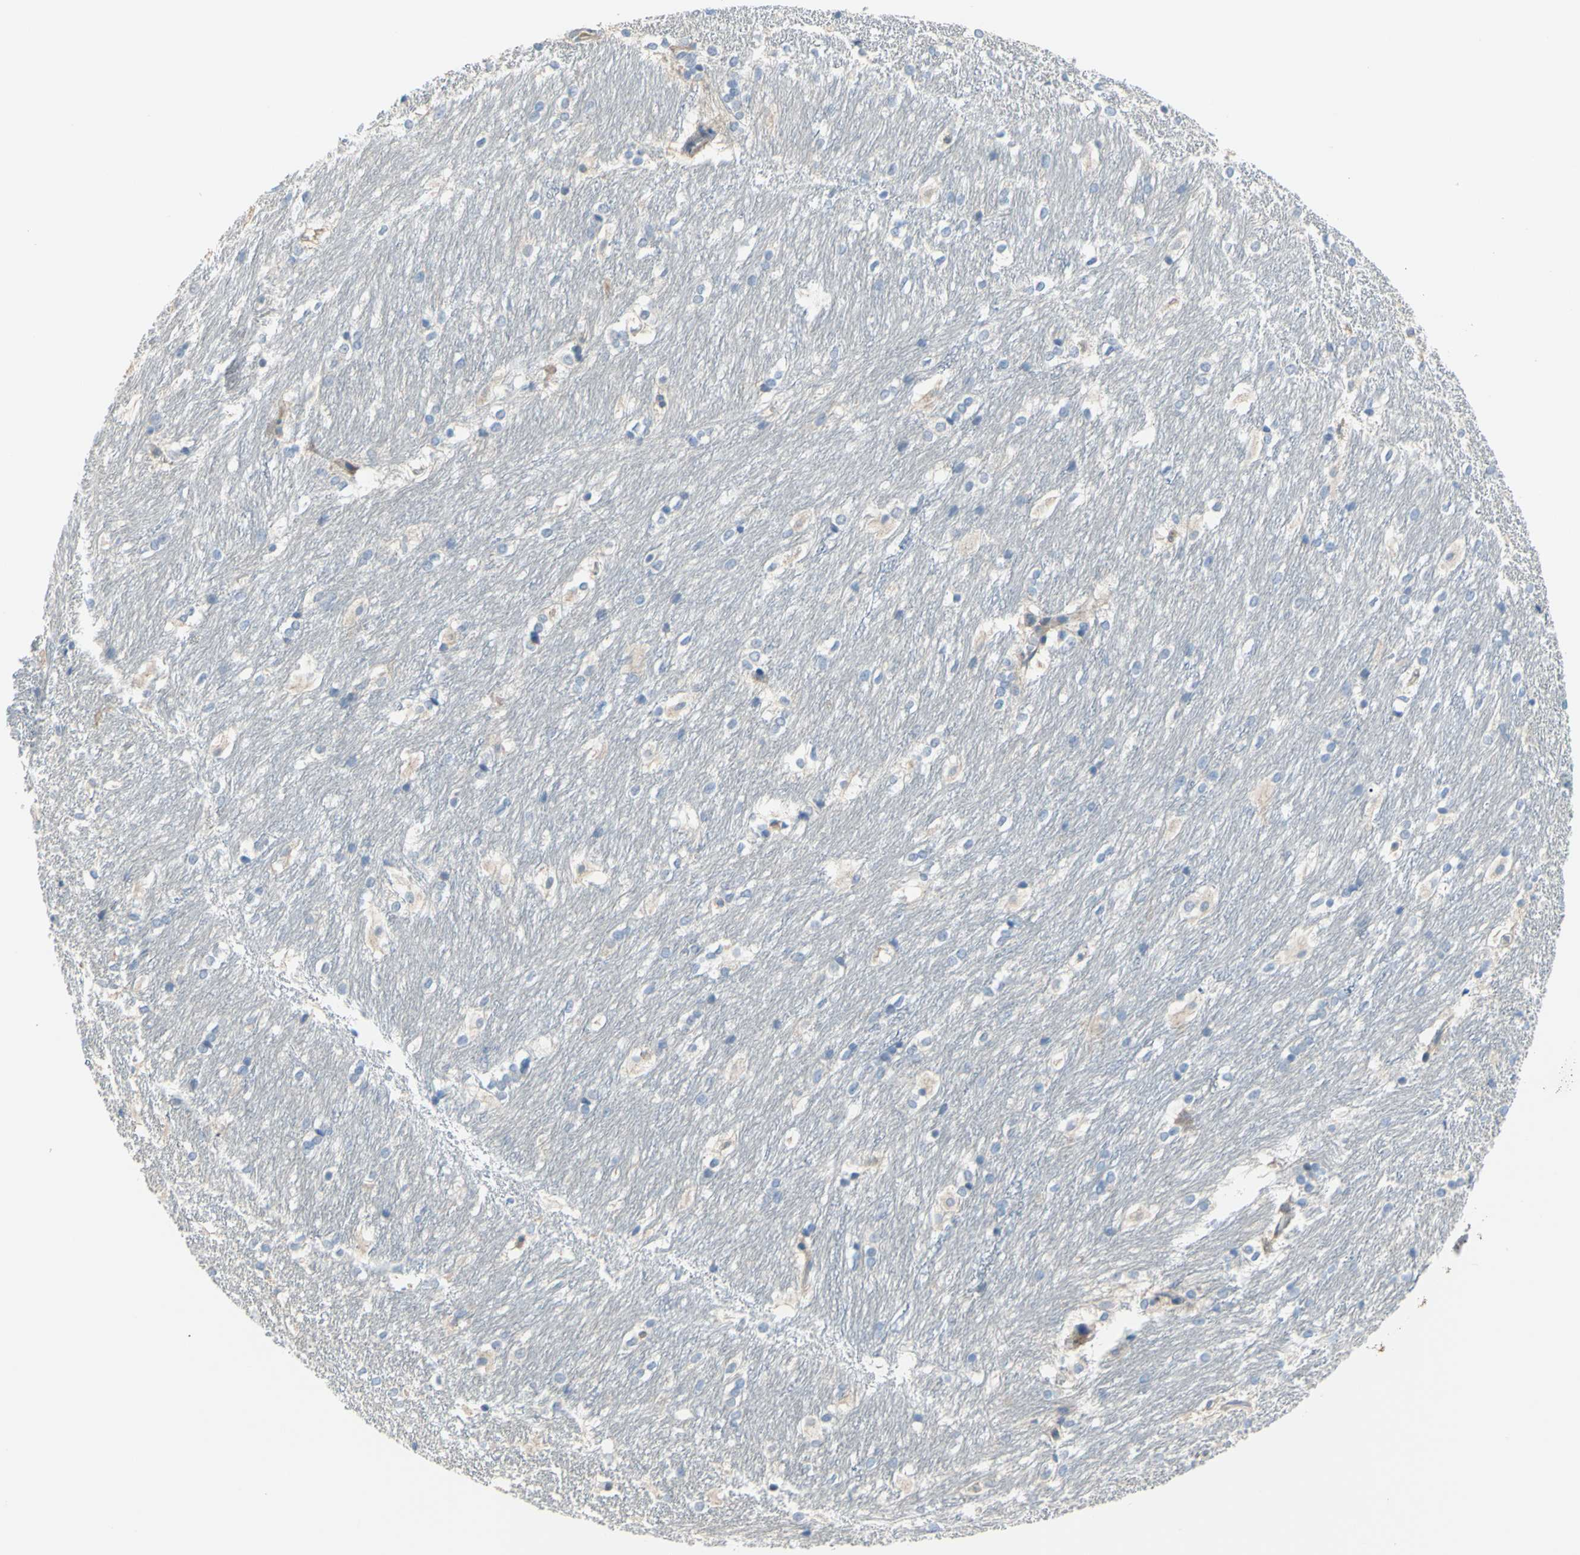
{"staining": {"intensity": "negative", "quantity": "none", "location": "none"}, "tissue": "caudate", "cell_type": "Glial cells", "image_type": "normal", "snomed": [{"axis": "morphology", "description": "Normal tissue, NOS"}, {"axis": "topography", "description": "Lateral ventricle wall"}], "caption": "Glial cells are negative for brown protein staining in normal caudate. (Brightfield microscopy of DAB (3,3'-diaminobenzidine) immunohistochemistry at high magnification).", "gene": "TMEM59L", "patient": {"sex": "female", "age": 19}}